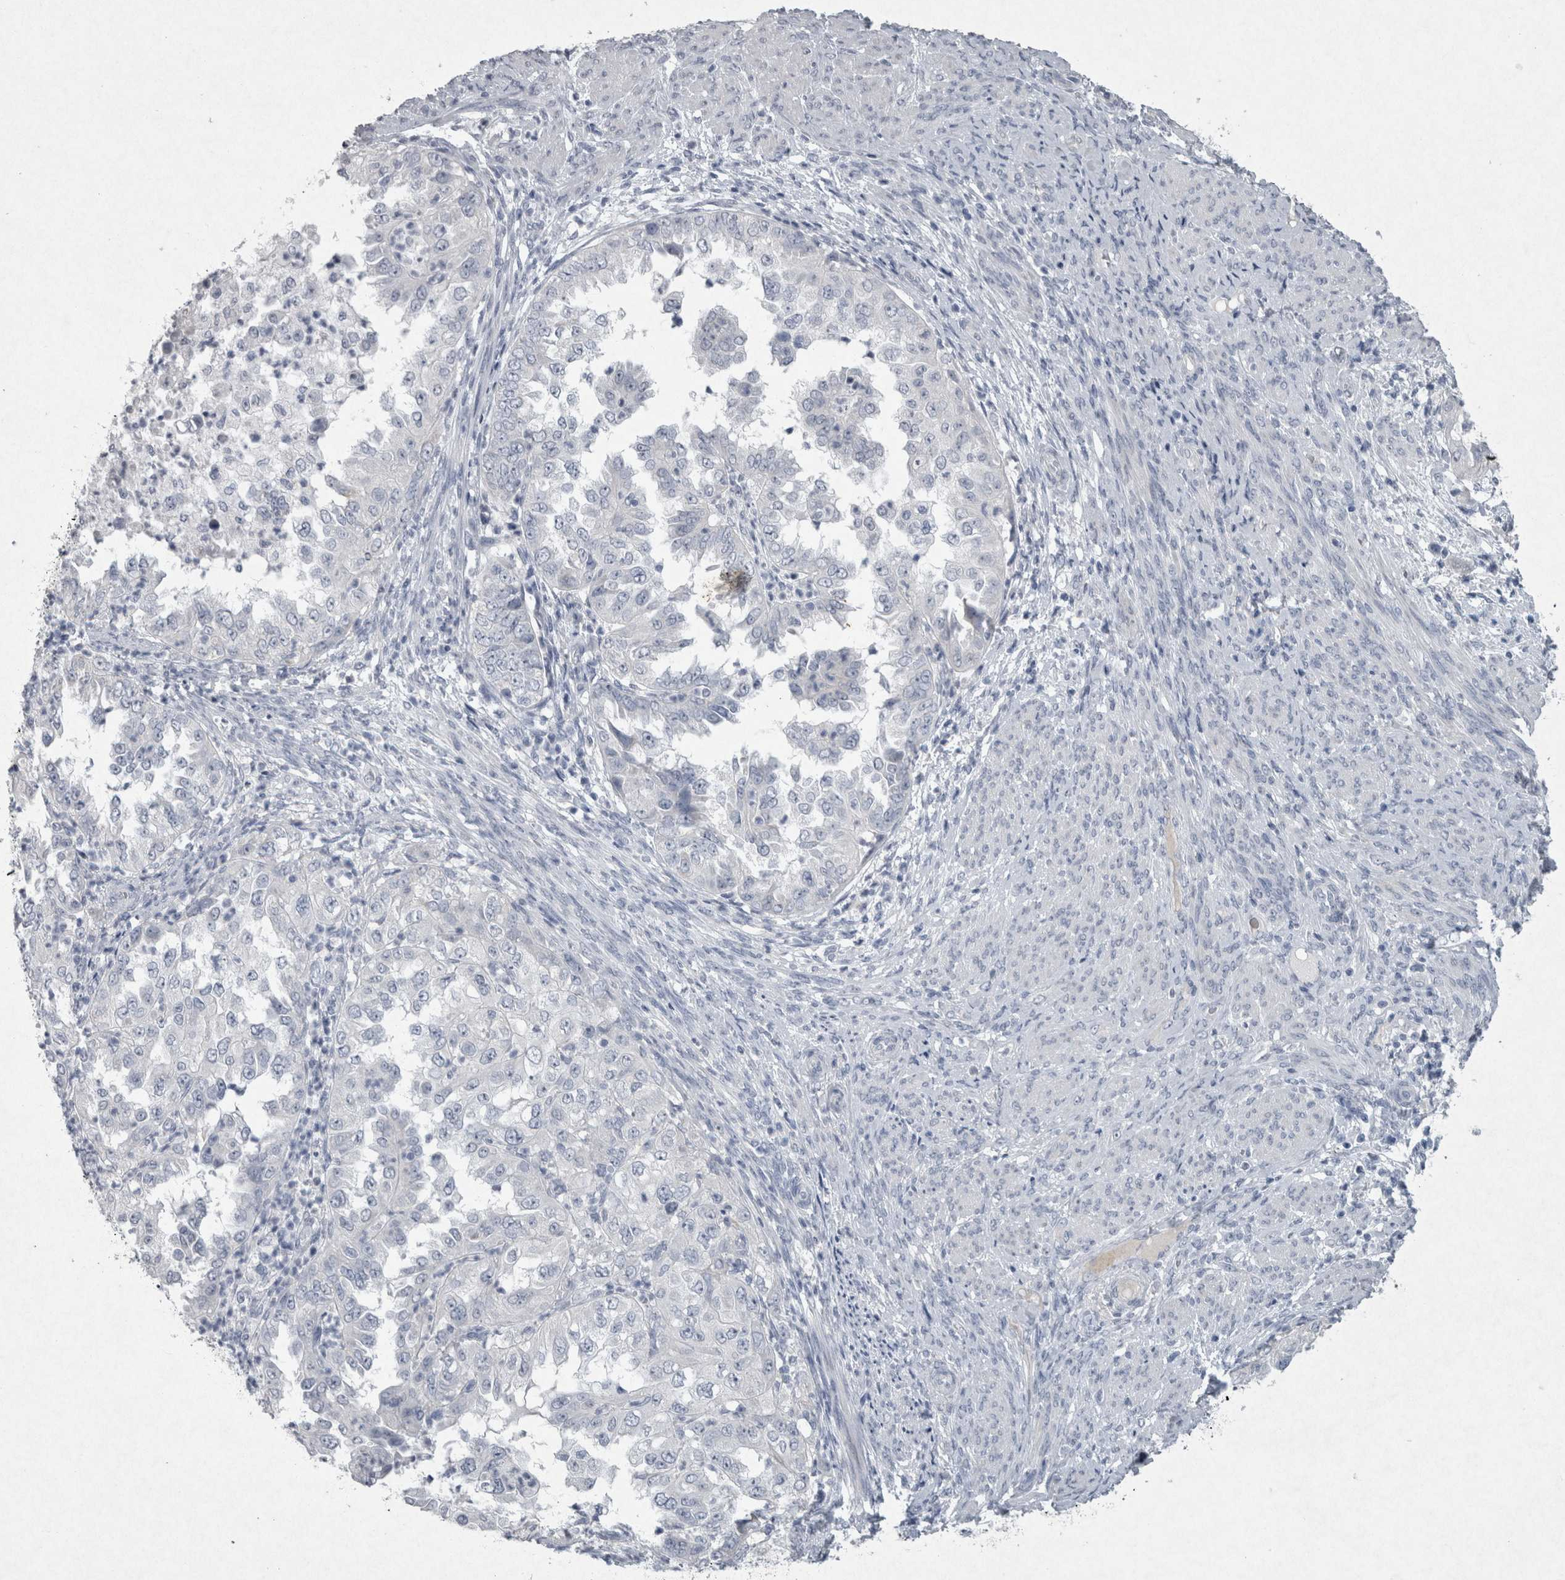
{"staining": {"intensity": "negative", "quantity": "none", "location": "none"}, "tissue": "endometrial cancer", "cell_type": "Tumor cells", "image_type": "cancer", "snomed": [{"axis": "morphology", "description": "Adenocarcinoma, NOS"}, {"axis": "topography", "description": "Endometrium"}], "caption": "An immunohistochemistry micrograph of adenocarcinoma (endometrial) is shown. There is no staining in tumor cells of adenocarcinoma (endometrial).", "gene": "PDX1", "patient": {"sex": "female", "age": 85}}